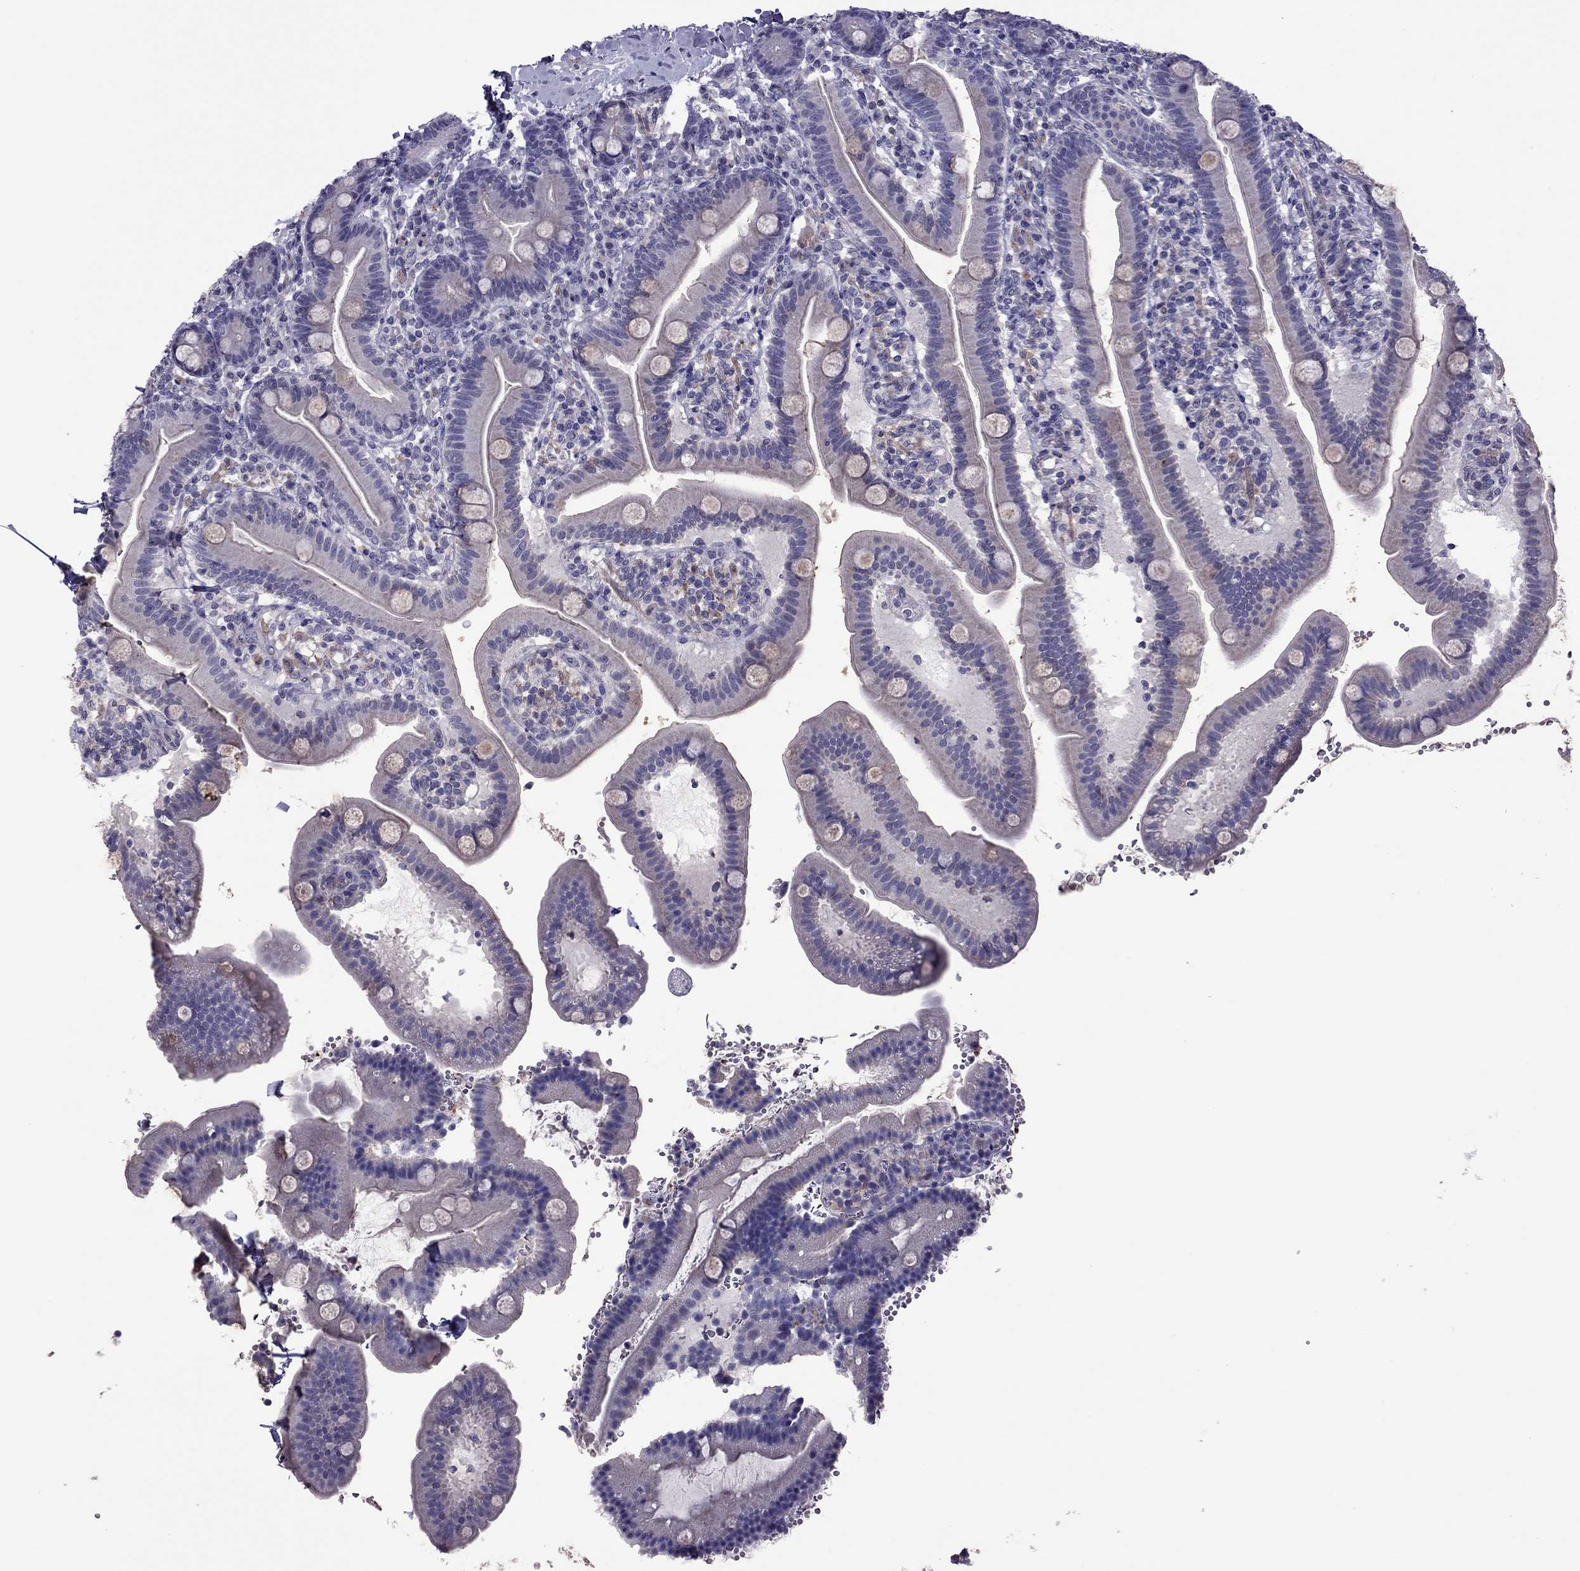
{"staining": {"intensity": "negative", "quantity": "none", "location": "none"}, "tissue": "small intestine", "cell_type": "Glandular cells", "image_type": "normal", "snomed": [{"axis": "morphology", "description": "Normal tissue, NOS"}, {"axis": "topography", "description": "Small intestine"}], "caption": "High power microscopy image of an immunohistochemistry (IHC) histopathology image of normal small intestine, revealing no significant expression in glandular cells. (DAB (3,3'-diaminobenzidine) immunohistochemistry (IHC) visualized using brightfield microscopy, high magnification).", "gene": "SLC16A8", "patient": {"sex": "male", "age": 66}}